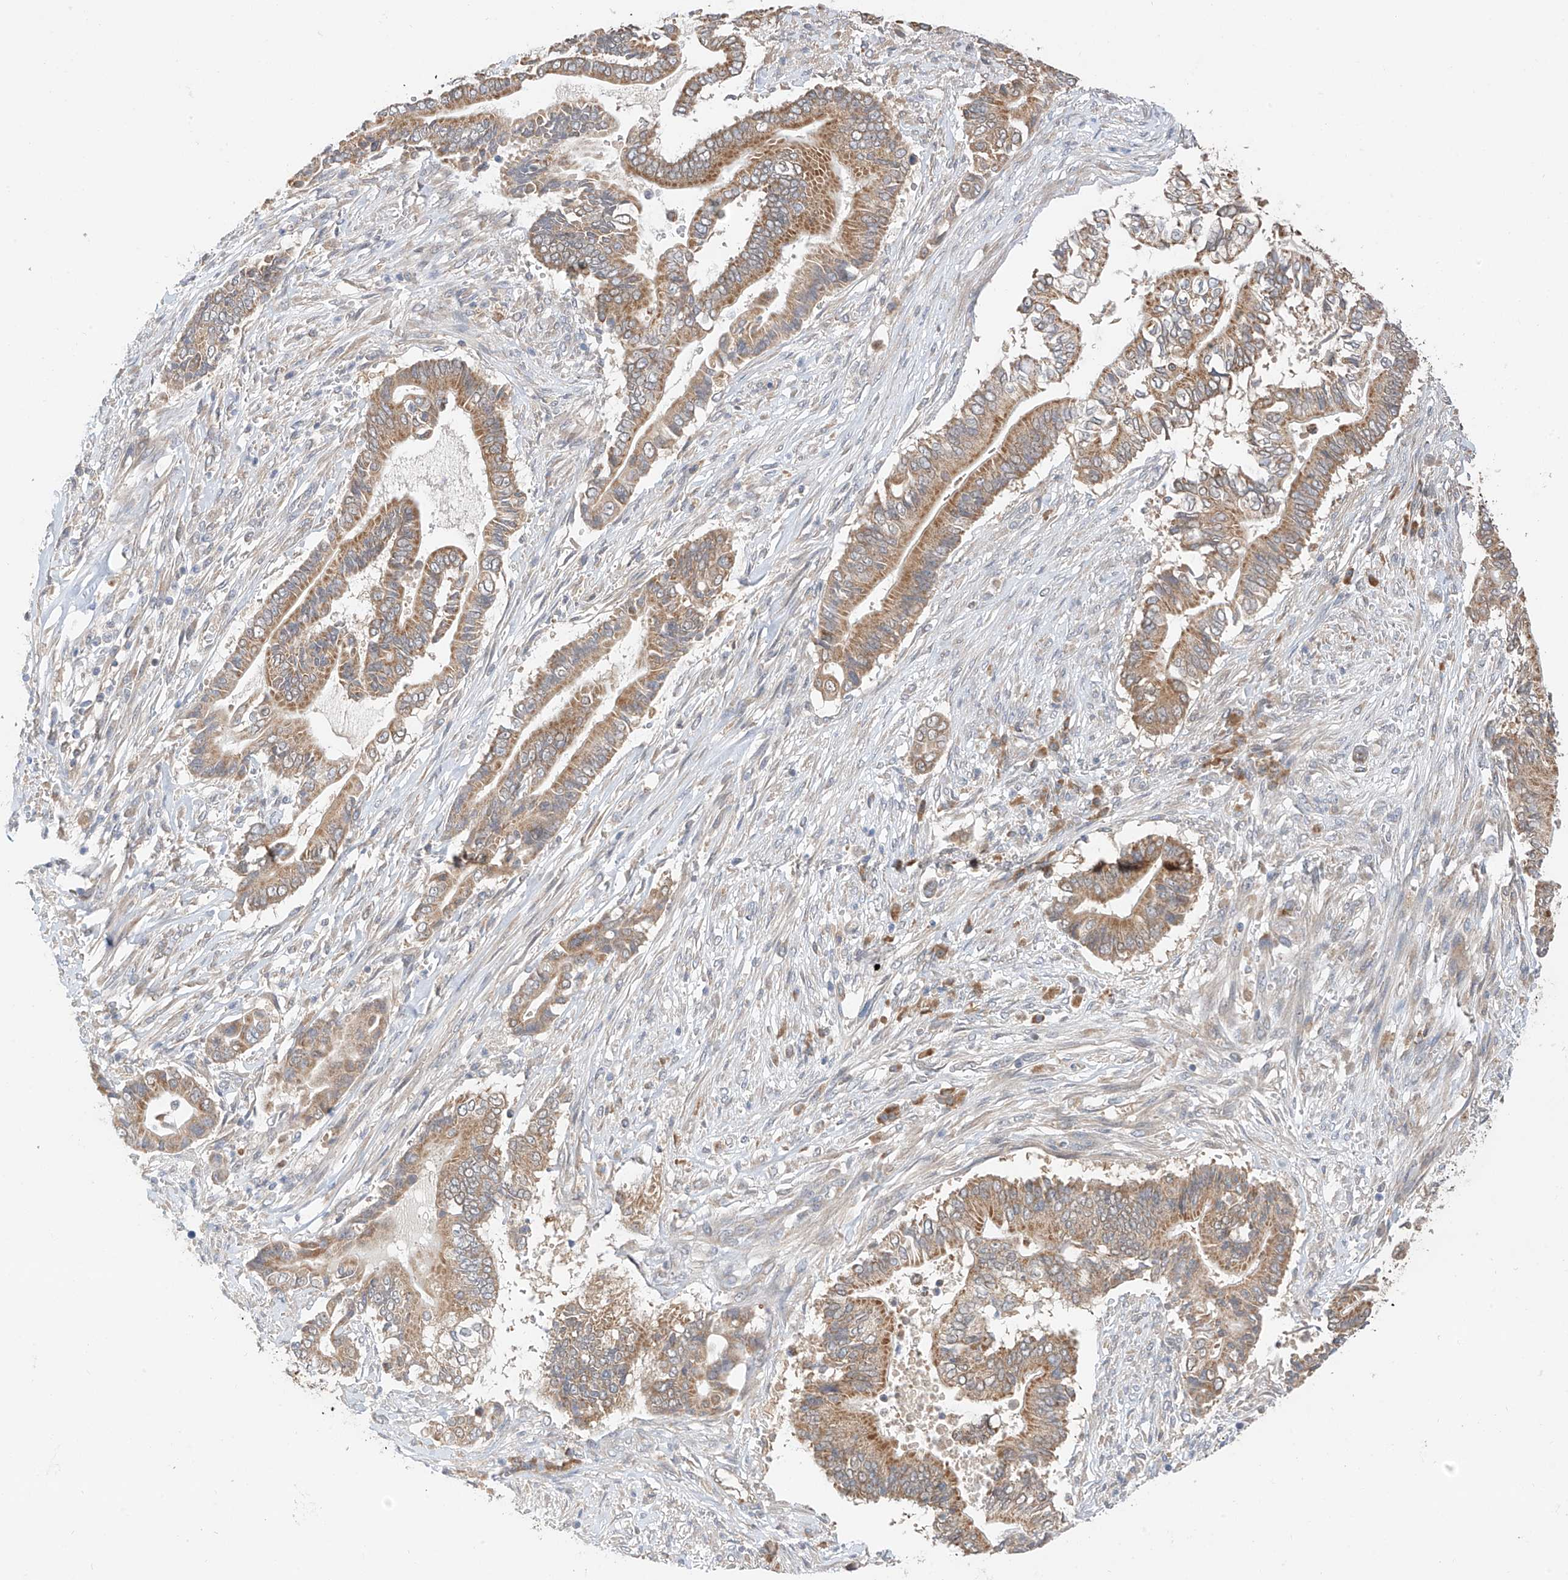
{"staining": {"intensity": "moderate", "quantity": ">75%", "location": "cytoplasmic/membranous"}, "tissue": "pancreatic cancer", "cell_type": "Tumor cells", "image_type": "cancer", "snomed": [{"axis": "morphology", "description": "Adenocarcinoma, NOS"}, {"axis": "topography", "description": "Pancreas"}], "caption": "Tumor cells demonstrate medium levels of moderate cytoplasmic/membranous expression in about >75% of cells in pancreatic cancer.", "gene": "PPA2", "patient": {"sex": "male", "age": 68}}